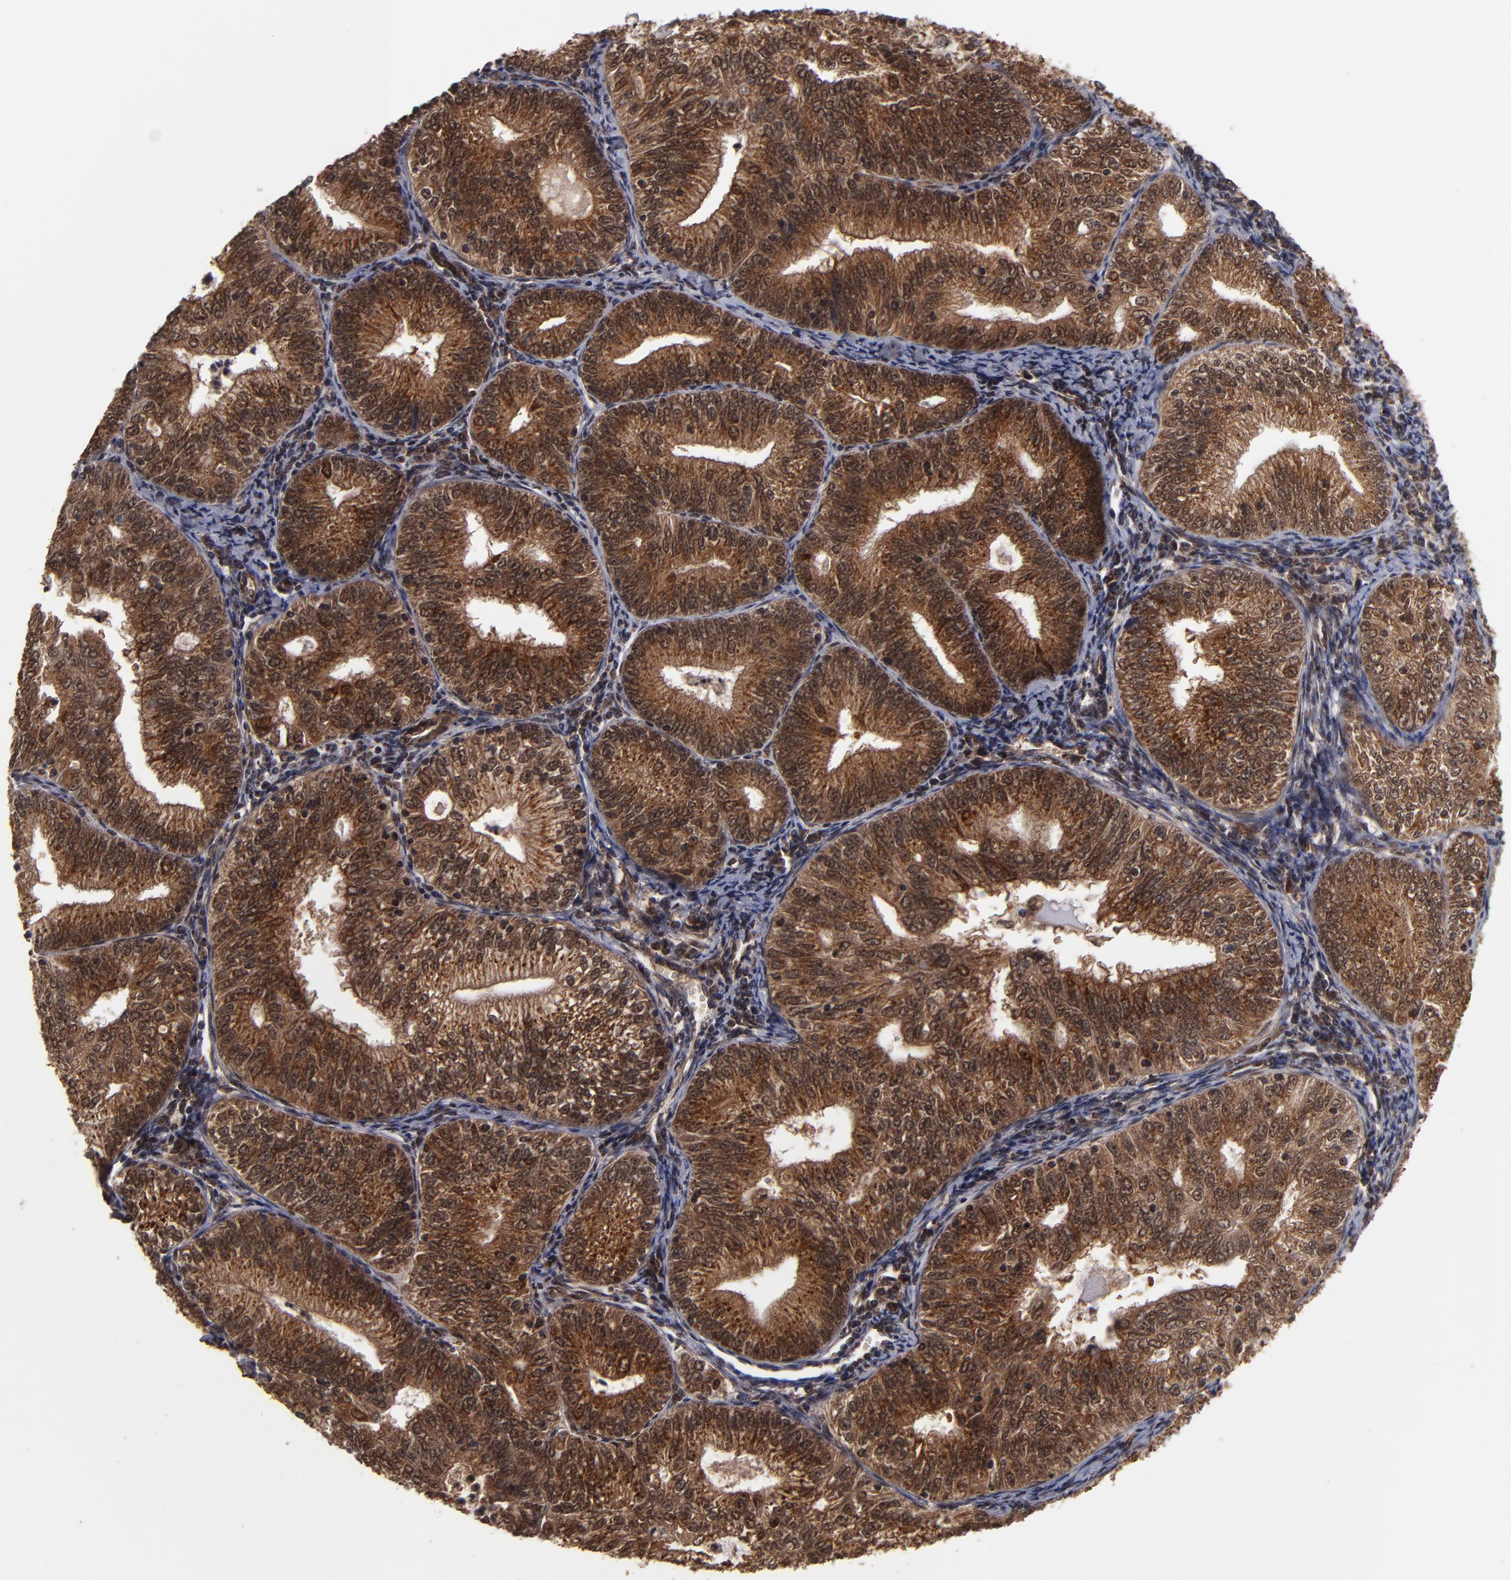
{"staining": {"intensity": "strong", "quantity": ">75%", "location": "cytoplasmic/membranous"}, "tissue": "endometrial cancer", "cell_type": "Tumor cells", "image_type": "cancer", "snomed": [{"axis": "morphology", "description": "Adenocarcinoma, NOS"}, {"axis": "topography", "description": "Endometrium"}], "caption": "Tumor cells display strong cytoplasmic/membranous staining in approximately >75% of cells in endometrial cancer (adenocarcinoma). (Stains: DAB (3,3'-diaminobenzidine) in brown, nuclei in blue, Microscopy: brightfield microscopy at high magnification).", "gene": "CUL5", "patient": {"sex": "female", "age": 69}}